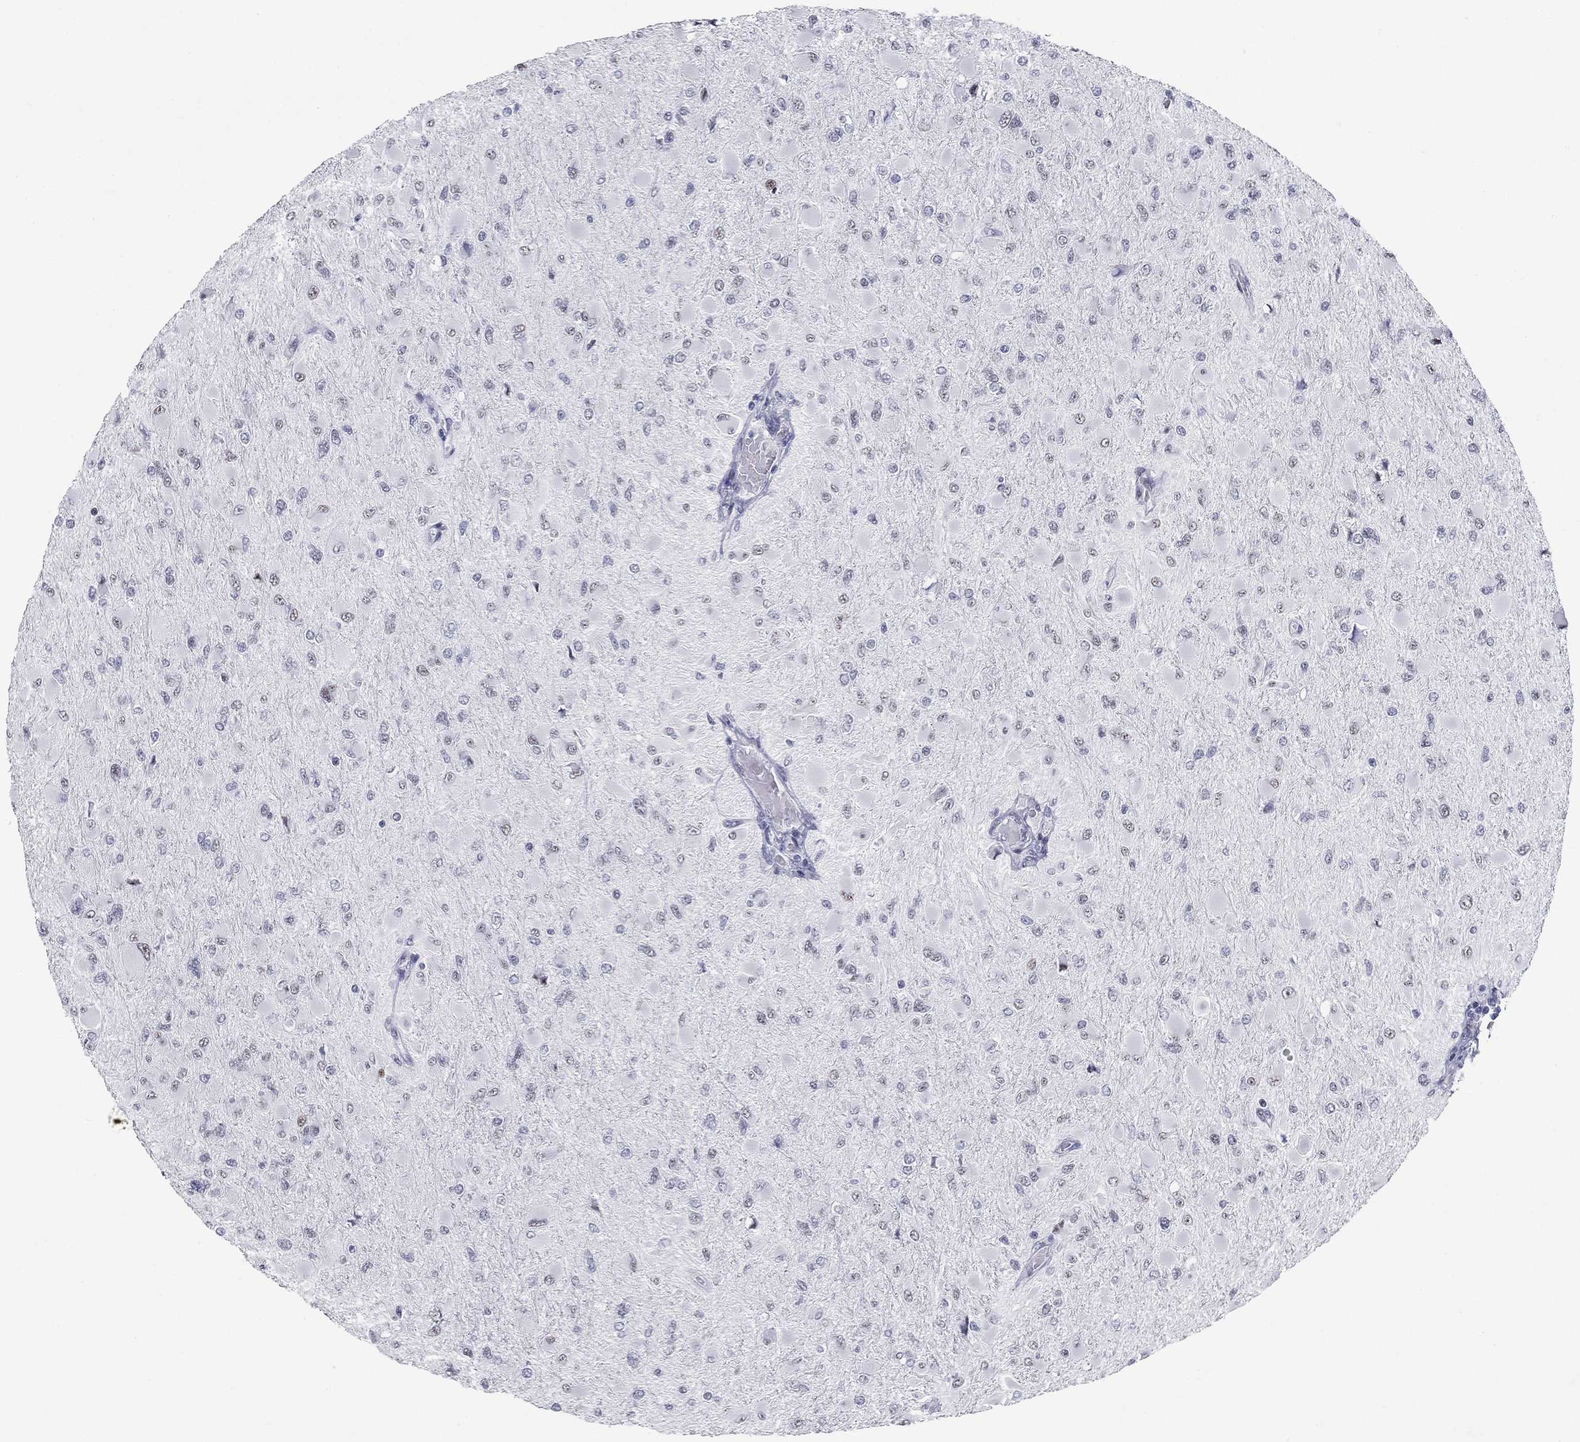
{"staining": {"intensity": "negative", "quantity": "none", "location": "none"}, "tissue": "glioma", "cell_type": "Tumor cells", "image_type": "cancer", "snomed": [{"axis": "morphology", "description": "Glioma, malignant, High grade"}, {"axis": "topography", "description": "Cerebral cortex"}], "caption": "Tumor cells show no significant positivity in malignant glioma (high-grade). (Immunohistochemistry, brightfield microscopy, high magnification).", "gene": "ASF1B", "patient": {"sex": "female", "age": 36}}